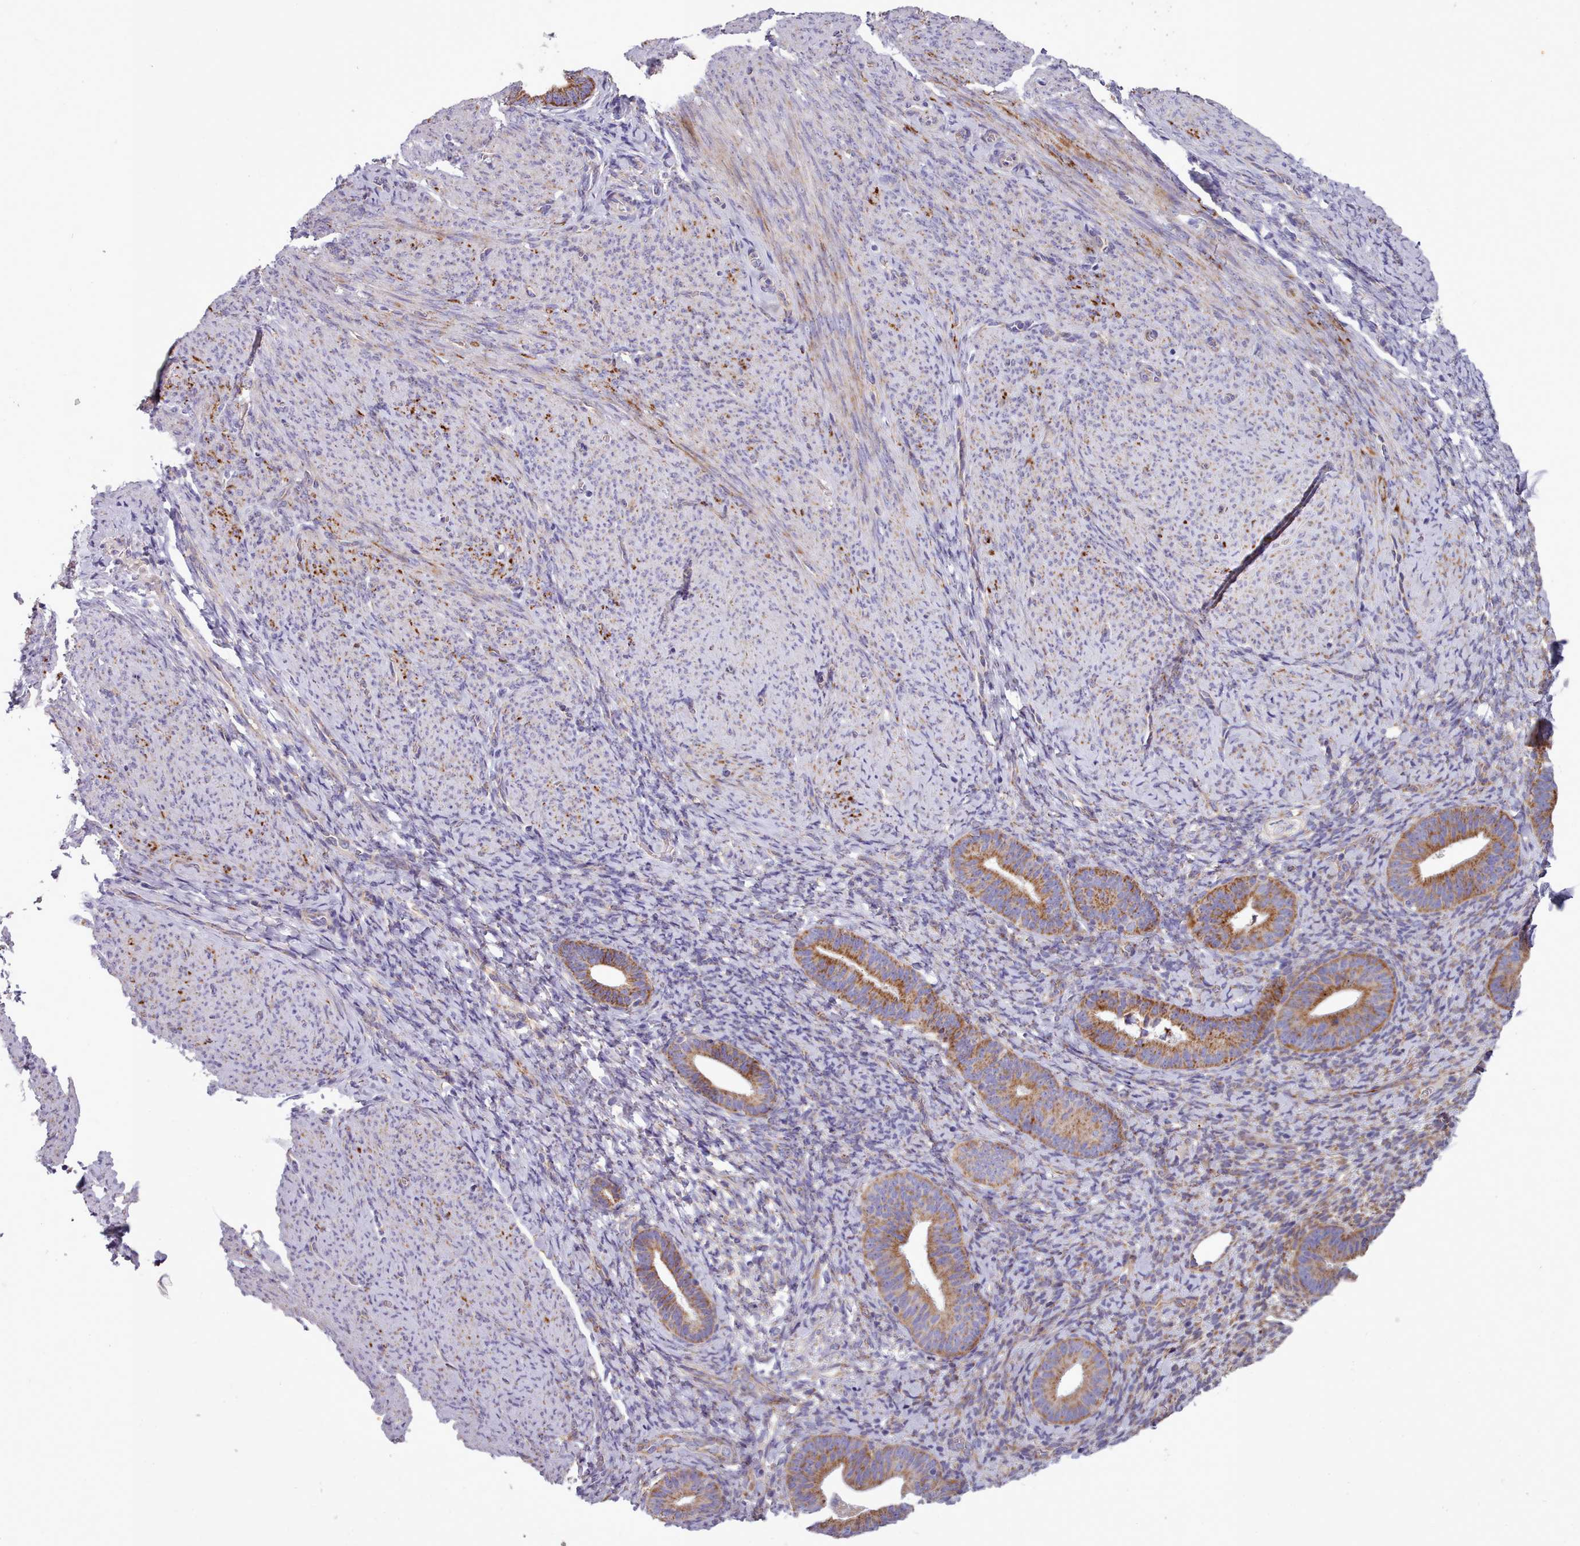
{"staining": {"intensity": "moderate", "quantity": "25%-75%", "location": "cytoplasmic/membranous"}, "tissue": "endometrium", "cell_type": "Cells in endometrial stroma", "image_type": "normal", "snomed": [{"axis": "morphology", "description": "Normal tissue, NOS"}, {"axis": "topography", "description": "Endometrium"}], "caption": "Cells in endometrial stroma demonstrate medium levels of moderate cytoplasmic/membranous positivity in approximately 25%-75% of cells in normal human endometrium. The staining was performed using DAB (3,3'-diaminobenzidine) to visualize the protein expression in brown, while the nuclei were stained in blue with hematoxylin (Magnification: 20x).", "gene": "FKBP10", "patient": {"sex": "female", "age": 65}}